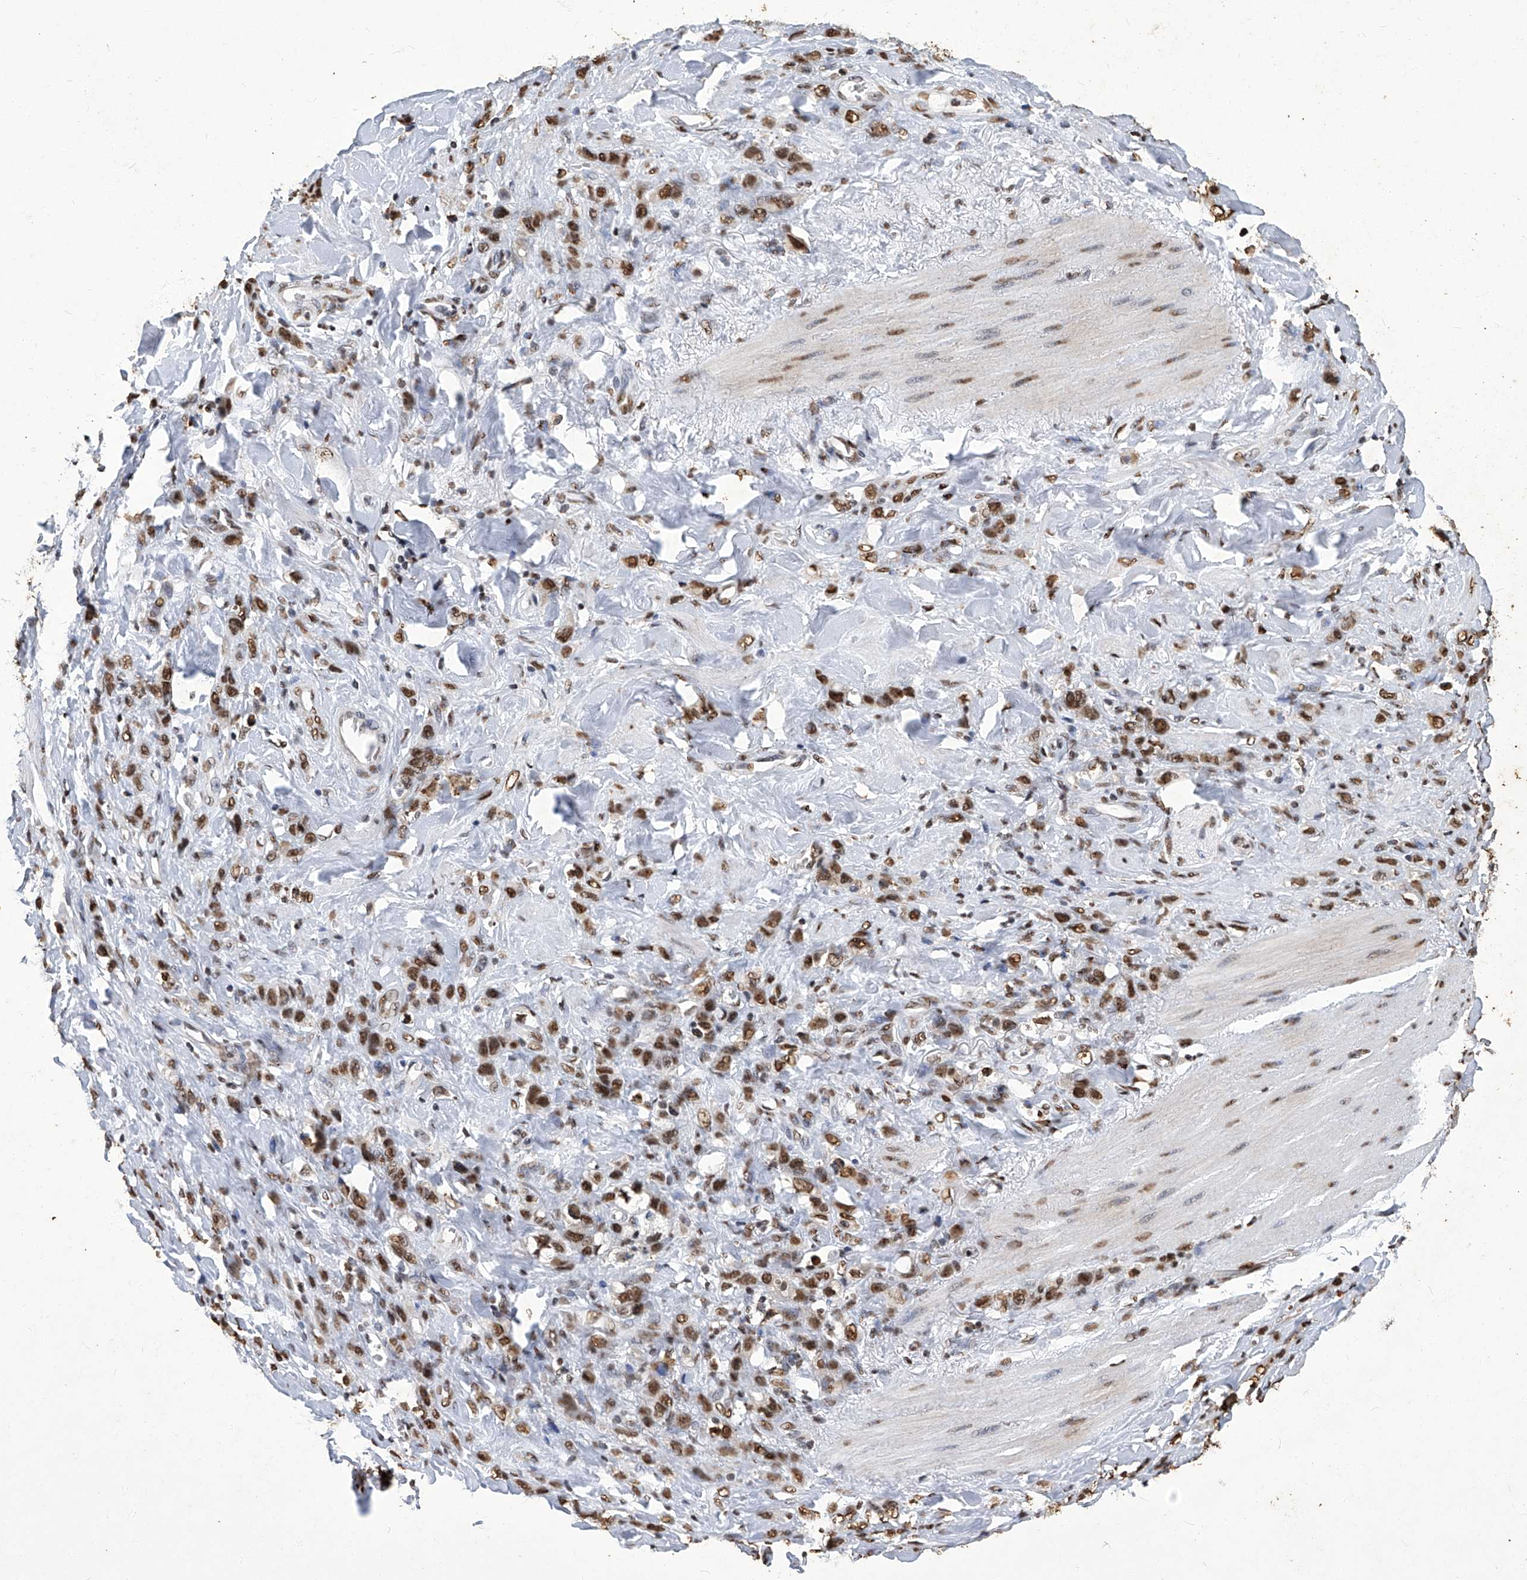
{"staining": {"intensity": "moderate", "quantity": ">75%", "location": "nuclear"}, "tissue": "stomach cancer", "cell_type": "Tumor cells", "image_type": "cancer", "snomed": [{"axis": "morphology", "description": "Normal tissue, NOS"}, {"axis": "morphology", "description": "Adenocarcinoma, NOS"}, {"axis": "topography", "description": "Stomach"}], "caption": "High-magnification brightfield microscopy of stomach cancer stained with DAB (3,3'-diaminobenzidine) (brown) and counterstained with hematoxylin (blue). tumor cells exhibit moderate nuclear expression is identified in about>75% of cells.", "gene": "HBP1", "patient": {"sex": "male", "age": 82}}